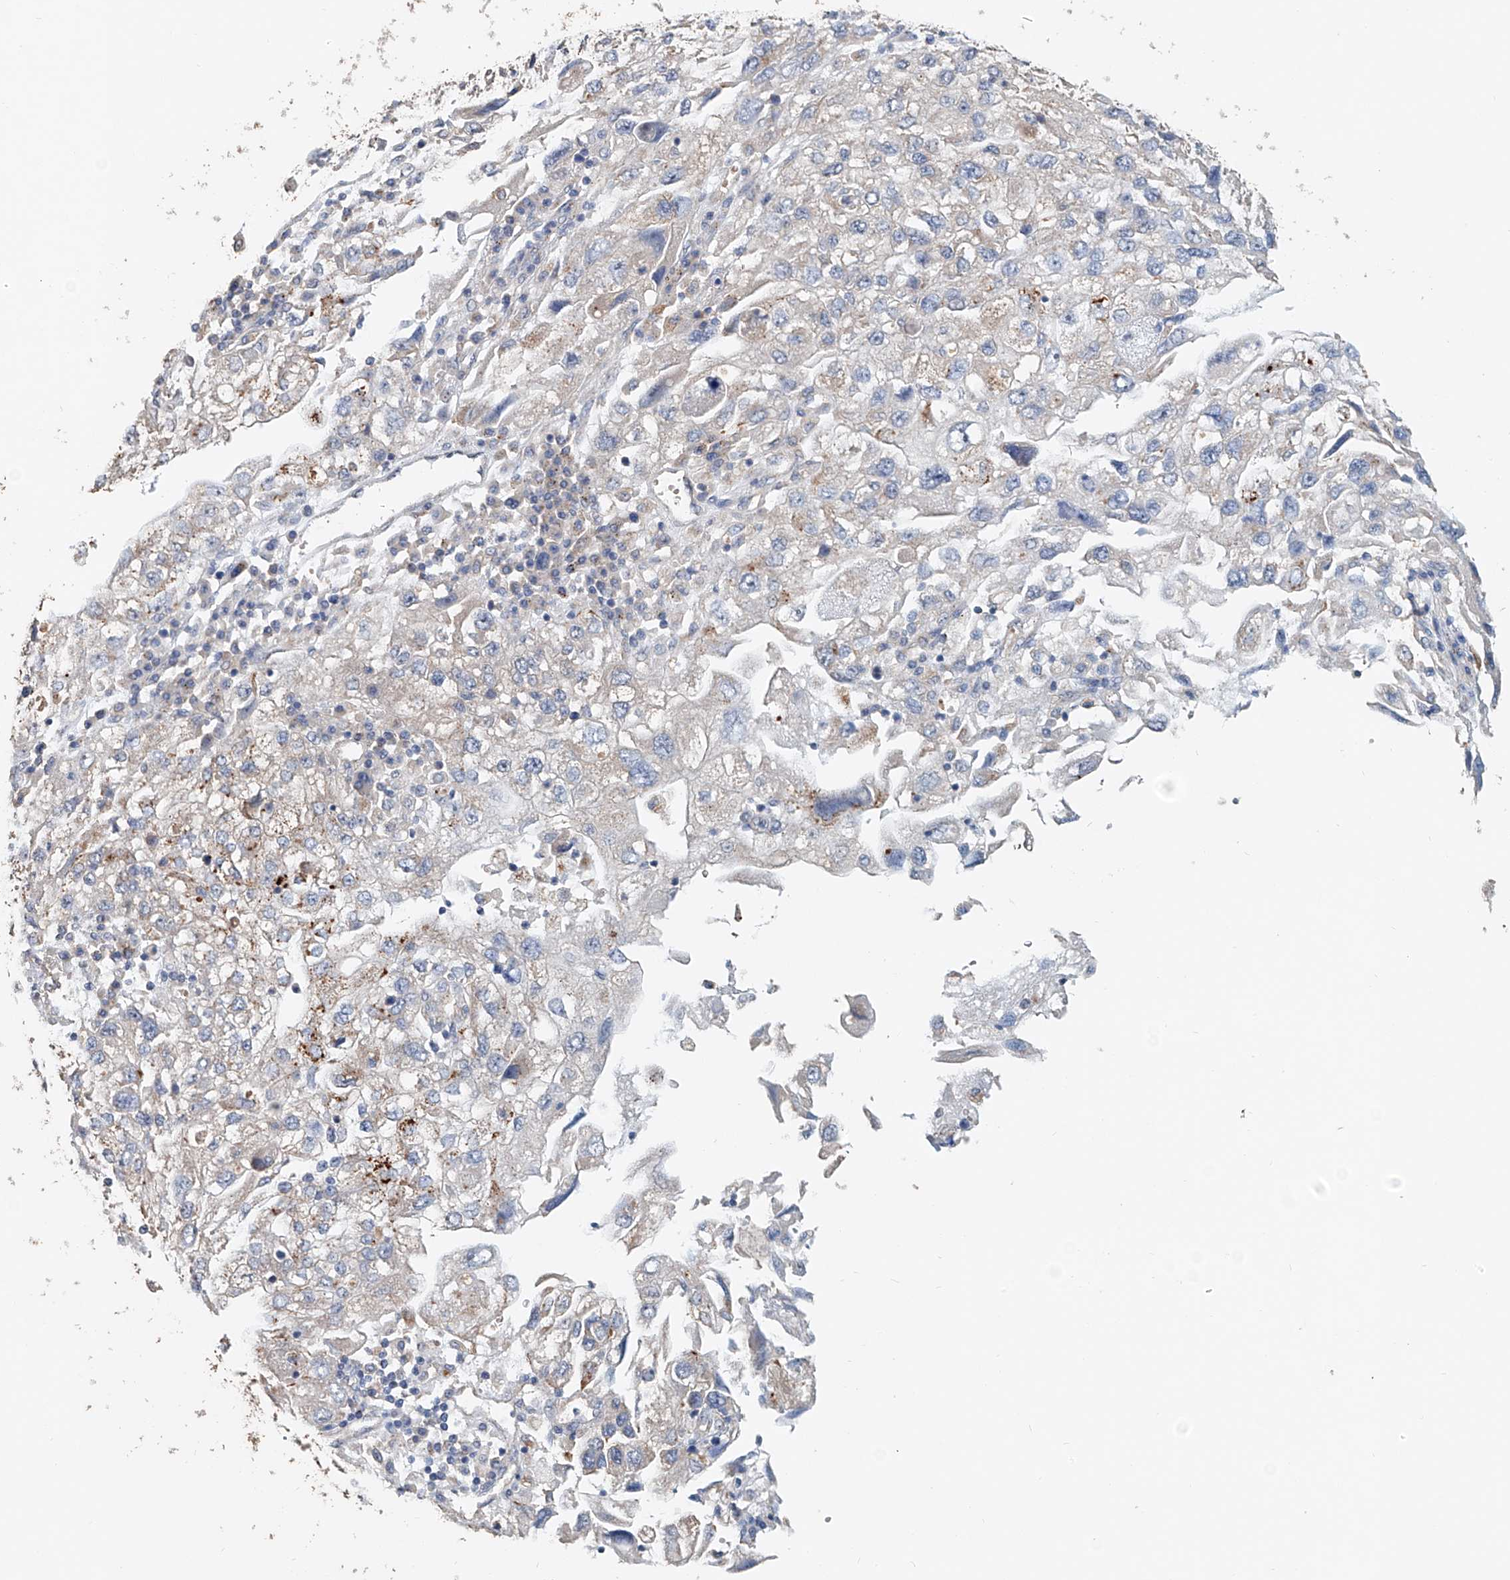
{"staining": {"intensity": "moderate", "quantity": "<25%", "location": "cytoplasmic/membranous"}, "tissue": "endometrial cancer", "cell_type": "Tumor cells", "image_type": "cancer", "snomed": [{"axis": "morphology", "description": "Adenocarcinoma, NOS"}, {"axis": "topography", "description": "Endometrium"}], "caption": "Endometrial cancer tissue shows moderate cytoplasmic/membranous positivity in approximately <25% of tumor cells The staining was performed using DAB to visualize the protein expression in brown, while the nuclei were stained in blue with hematoxylin (Magnification: 20x).", "gene": "TRIM47", "patient": {"sex": "female", "age": 49}}